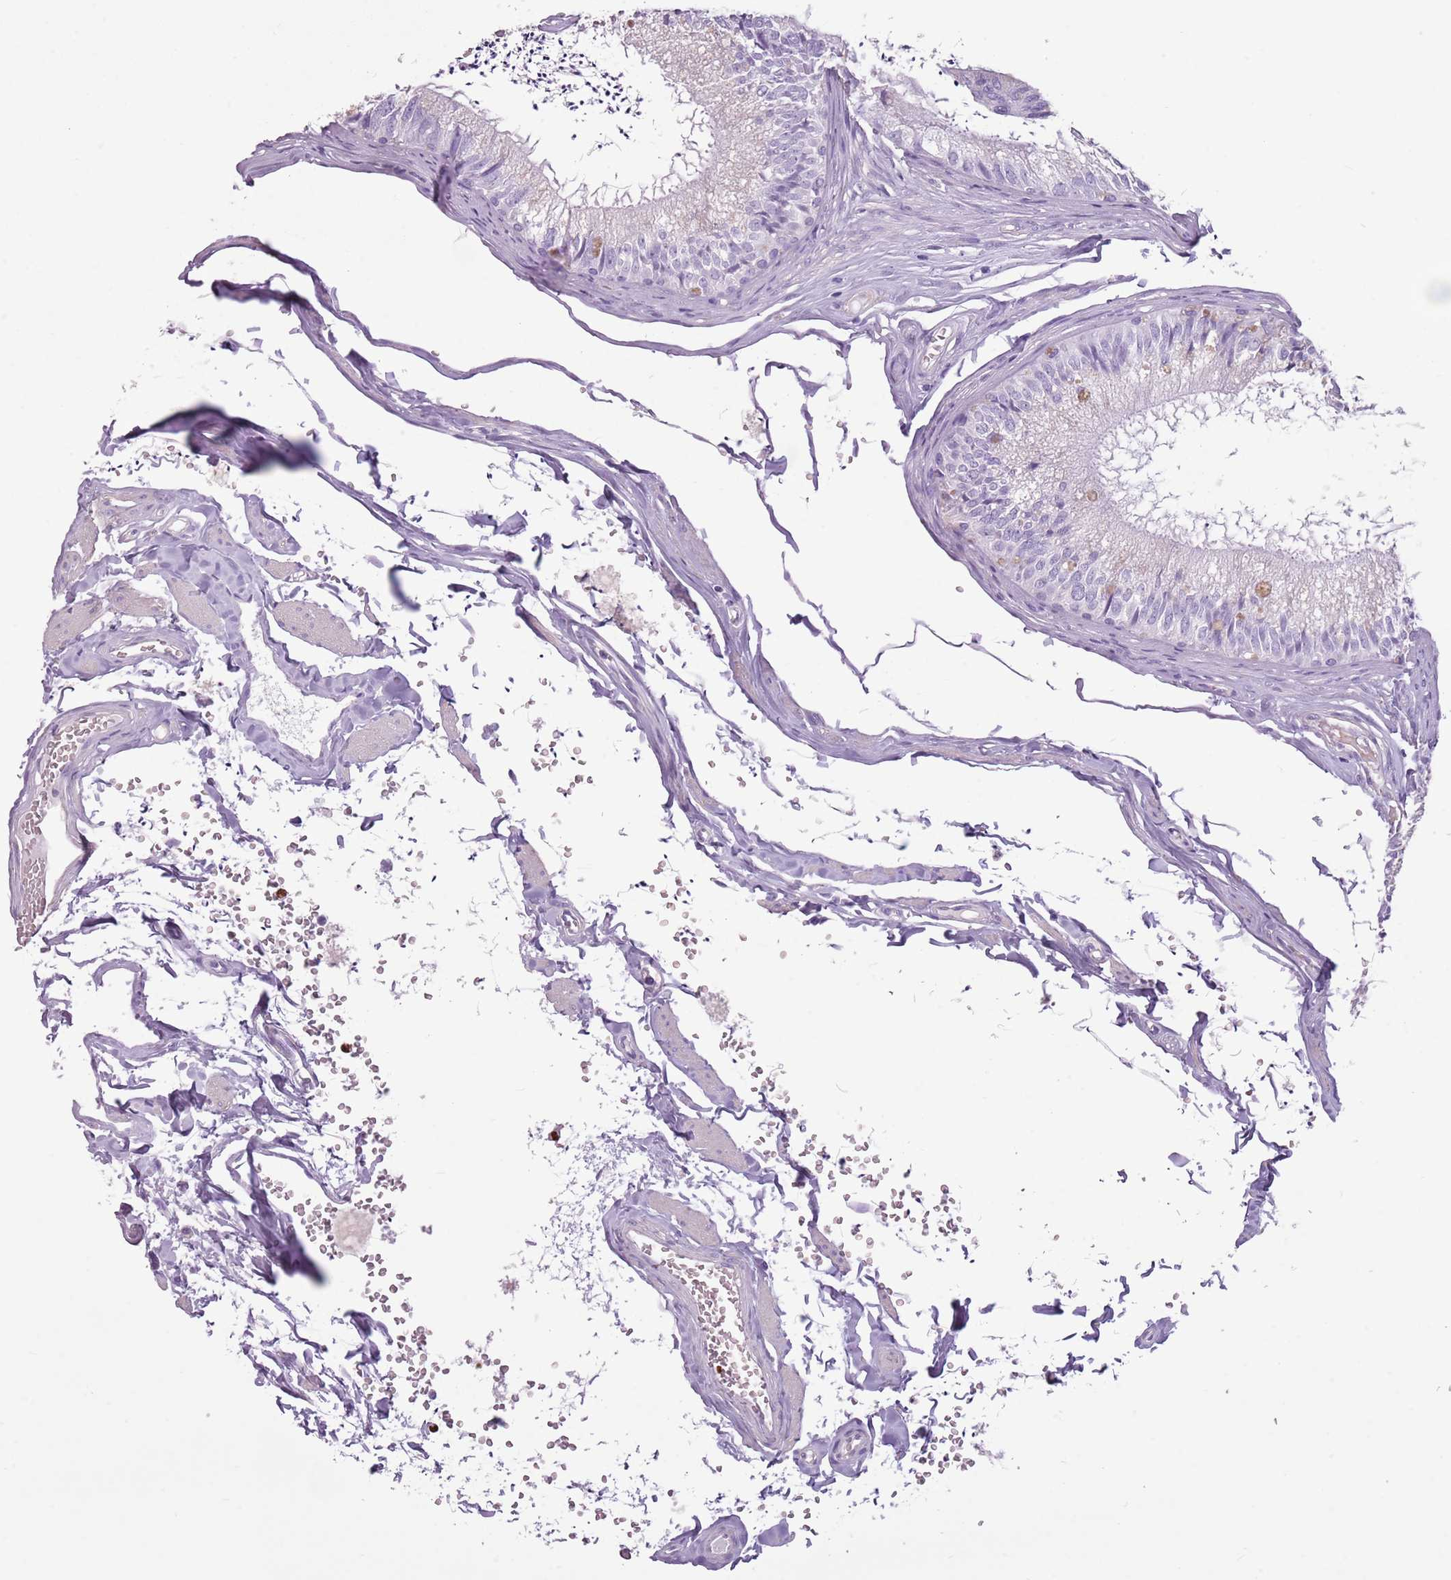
{"staining": {"intensity": "negative", "quantity": "none", "location": "none"}, "tissue": "epididymis", "cell_type": "Glandular cells", "image_type": "normal", "snomed": [{"axis": "morphology", "description": "Normal tissue, NOS"}, {"axis": "topography", "description": "Epididymis"}], "caption": "Micrograph shows no significant protein positivity in glandular cells of benign epididymis.", "gene": "CELF6", "patient": {"sex": "male", "age": 79}}